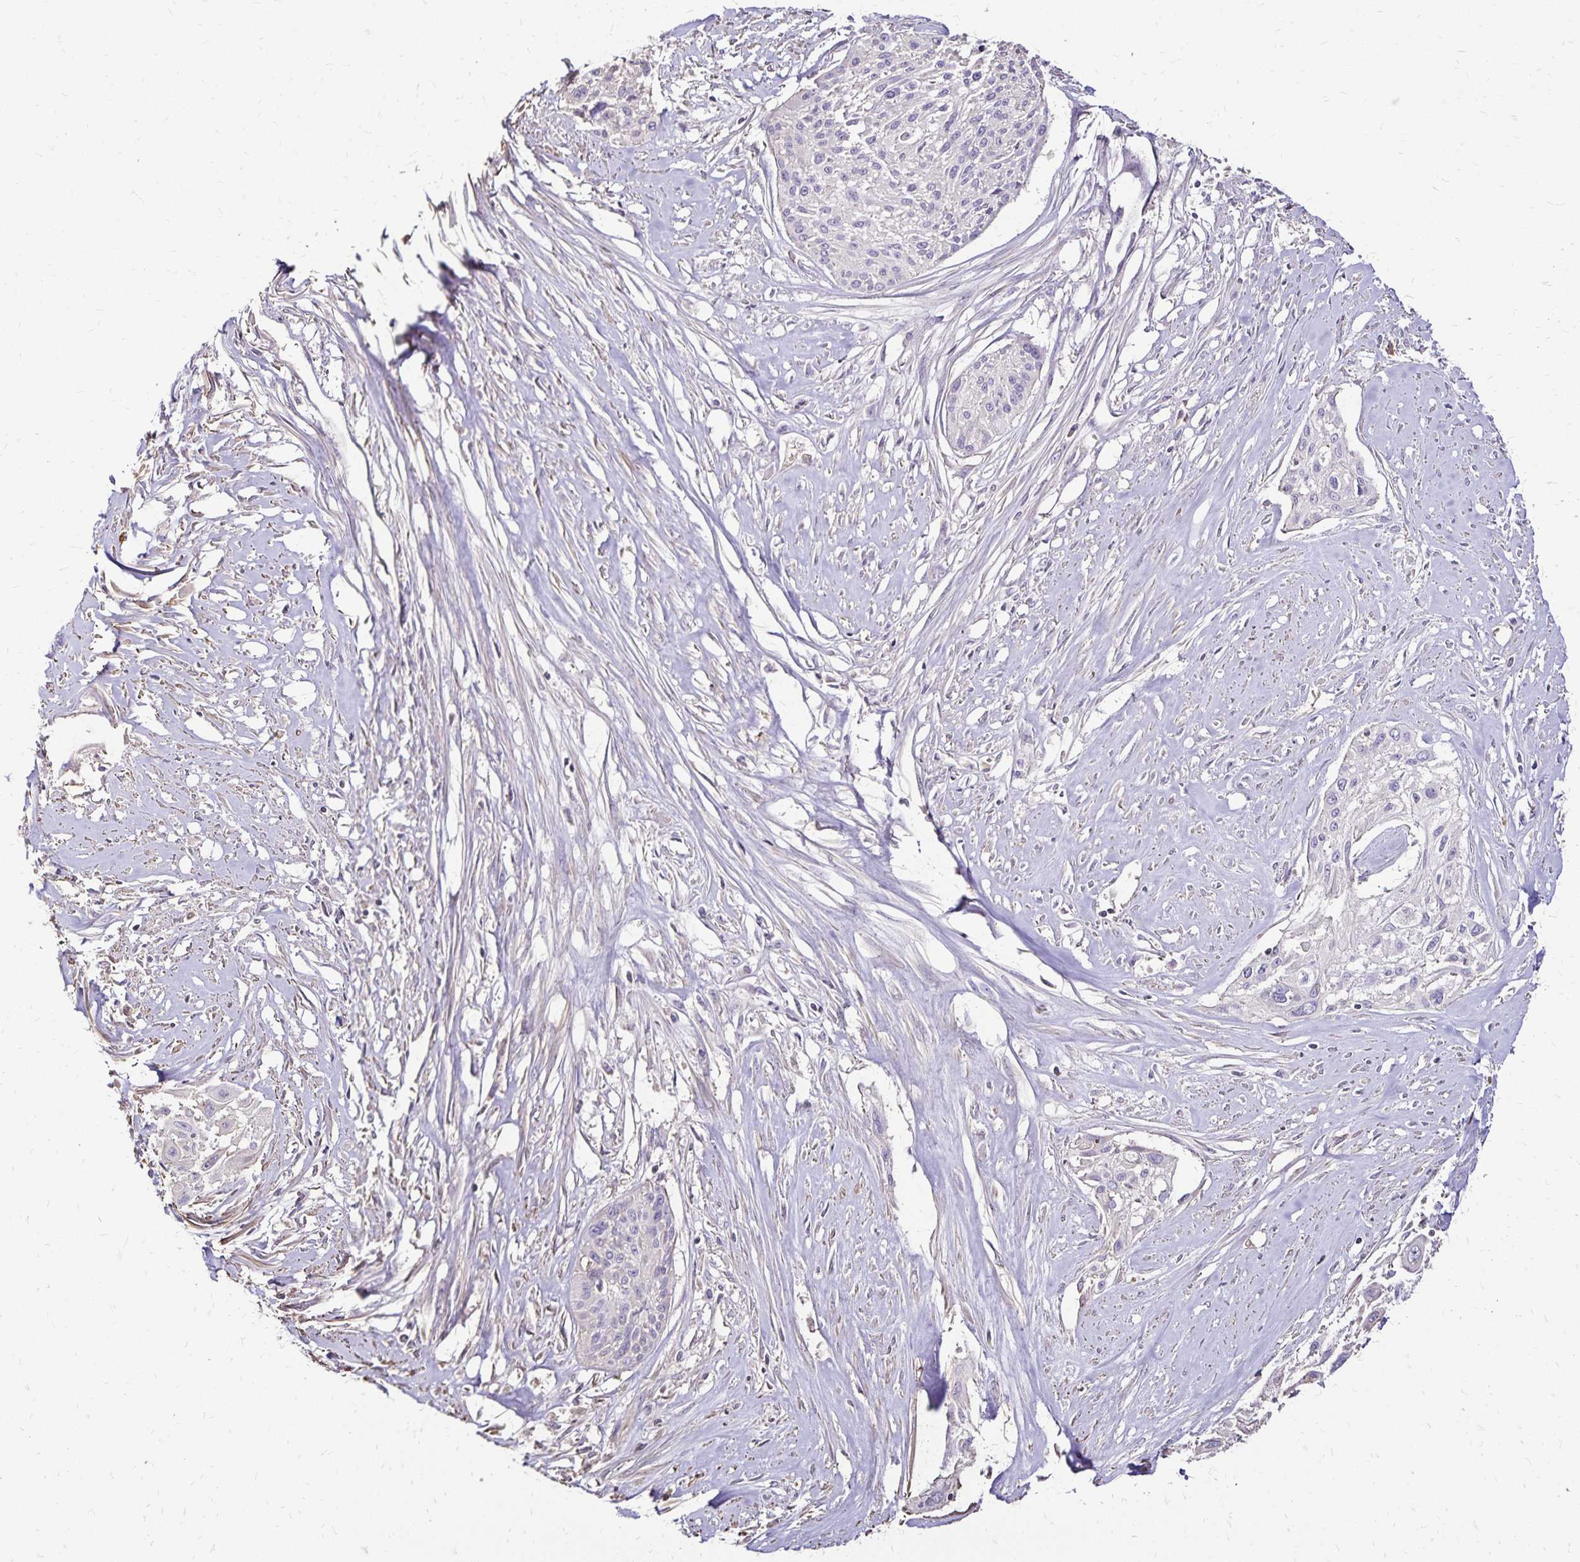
{"staining": {"intensity": "negative", "quantity": "none", "location": "none"}, "tissue": "cervical cancer", "cell_type": "Tumor cells", "image_type": "cancer", "snomed": [{"axis": "morphology", "description": "Squamous cell carcinoma, NOS"}, {"axis": "topography", "description": "Cervix"}], "caption": "Tumor cells show no significant protein expression in cervical squamous cell carcinoma. The staining was performed using DAB (3,3'-diaminobenzidine) to visualize the protein expression in brown, while the nuclei were stained in blue with hematoxylin (Magnification: 20x).", "gene": "KISS1", "patient": {"sex": "female", "age": 49}}